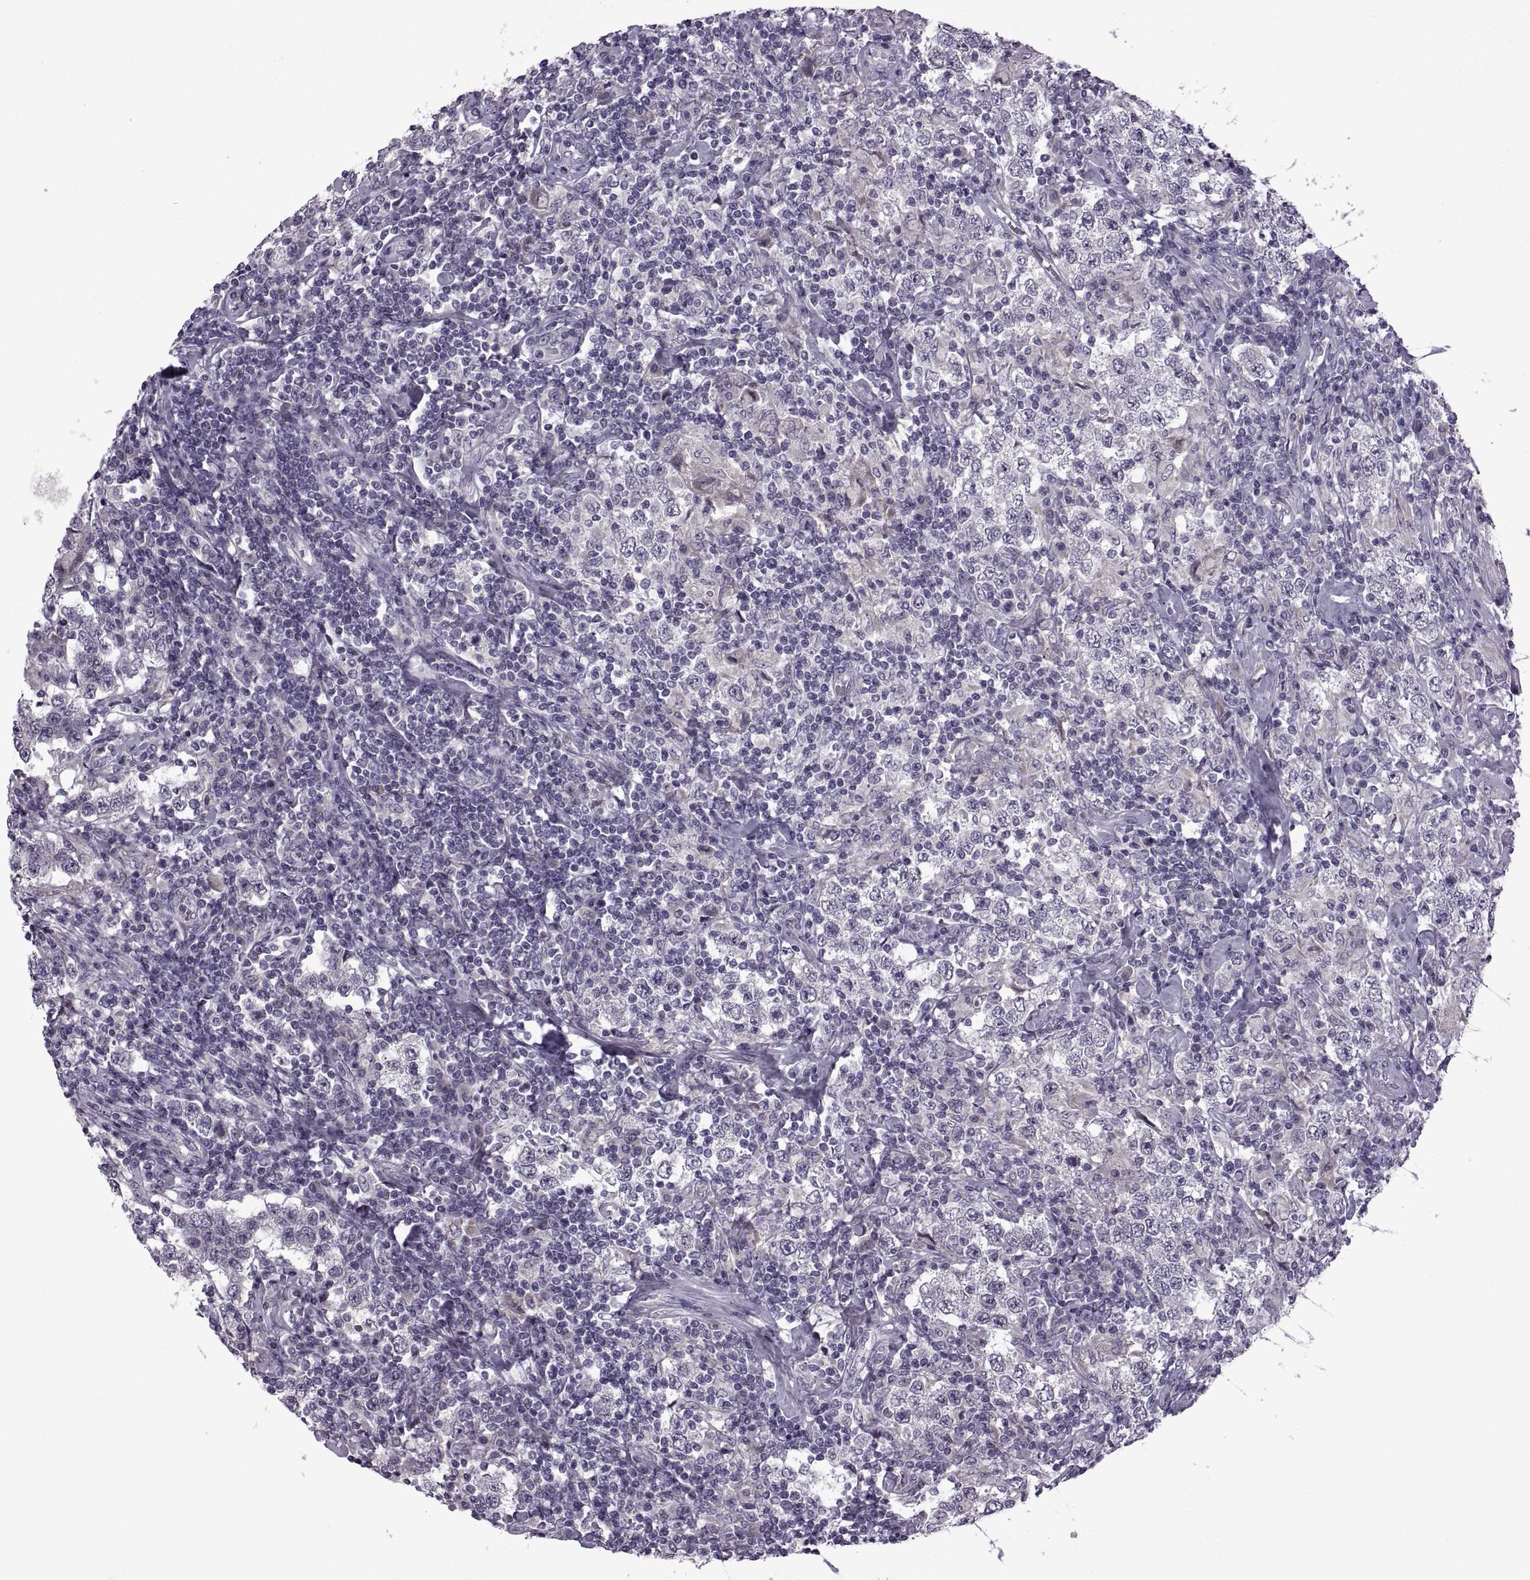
{"staining": {"intensity": "negative", "quantity": "none", "location": "none"}, "tissue": "testis cancer", "cell_type": "Tumor cells", "image_type": "cancer", "snomed": [{"axis": "morphology", "description": "Seminoma, NOS"}, {"axis": "morphology", "description": "Carcinoma, Embryonal, NOS"}, {"axis": "topography", "description": "Testis"}], "caption": "There is no significant staining in tumor cells of testis cancer.", "gene": "RIPK4", "patient": {"sex": "male", "age": 41}}